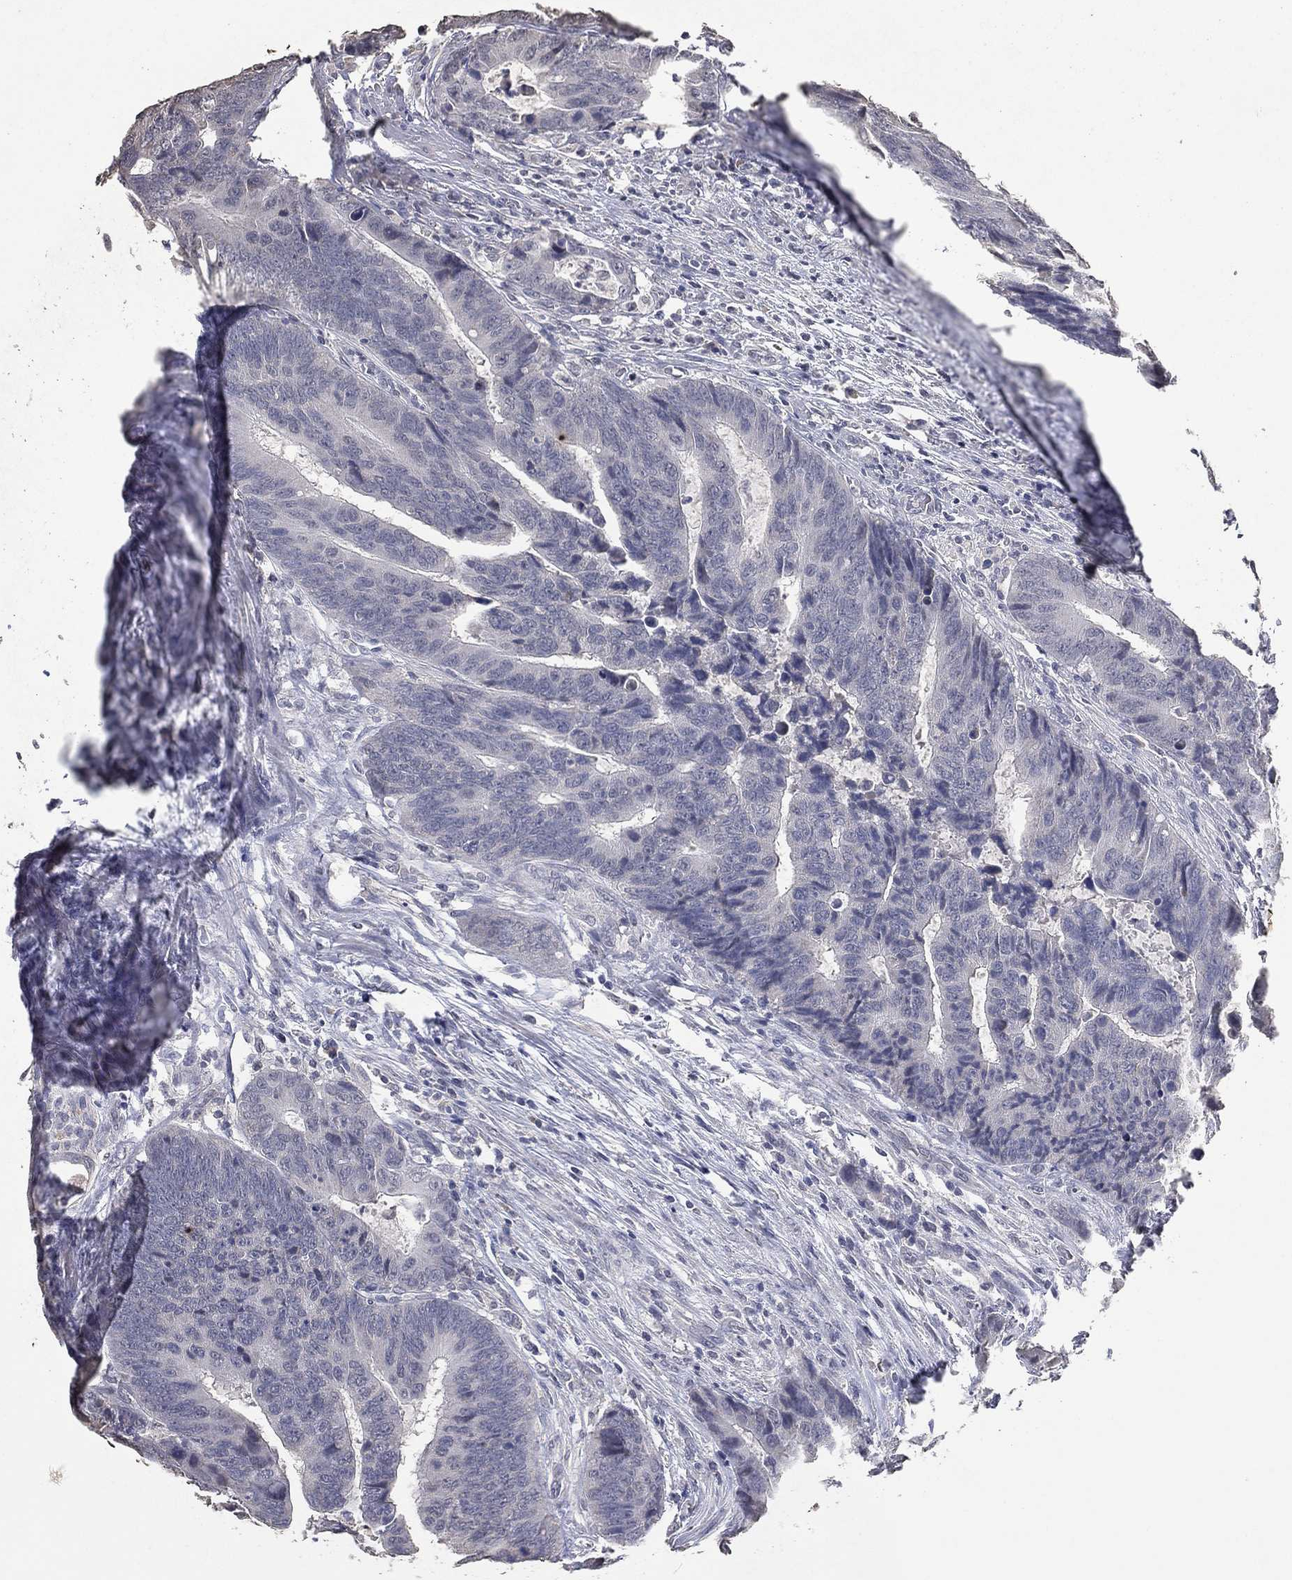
{"staining": {"intensity": "negative", "quantity": "none", "location": "none"}, "tissue": "colorectal cancer", "cell_type": "Tumor cells", "image_type": "cancer", "snomed": [{"axis": "morphology", "description": "Adenocarcinoma, NOS"}, {"axis": "topography", "description": "Colon"}], "caption": "This is an immunohistochemistry histopathology image of colorectal cancer. There is no expression in tumor cells.", "gene": "DSG1", "patient": {"sex": "female", "age": 56}}